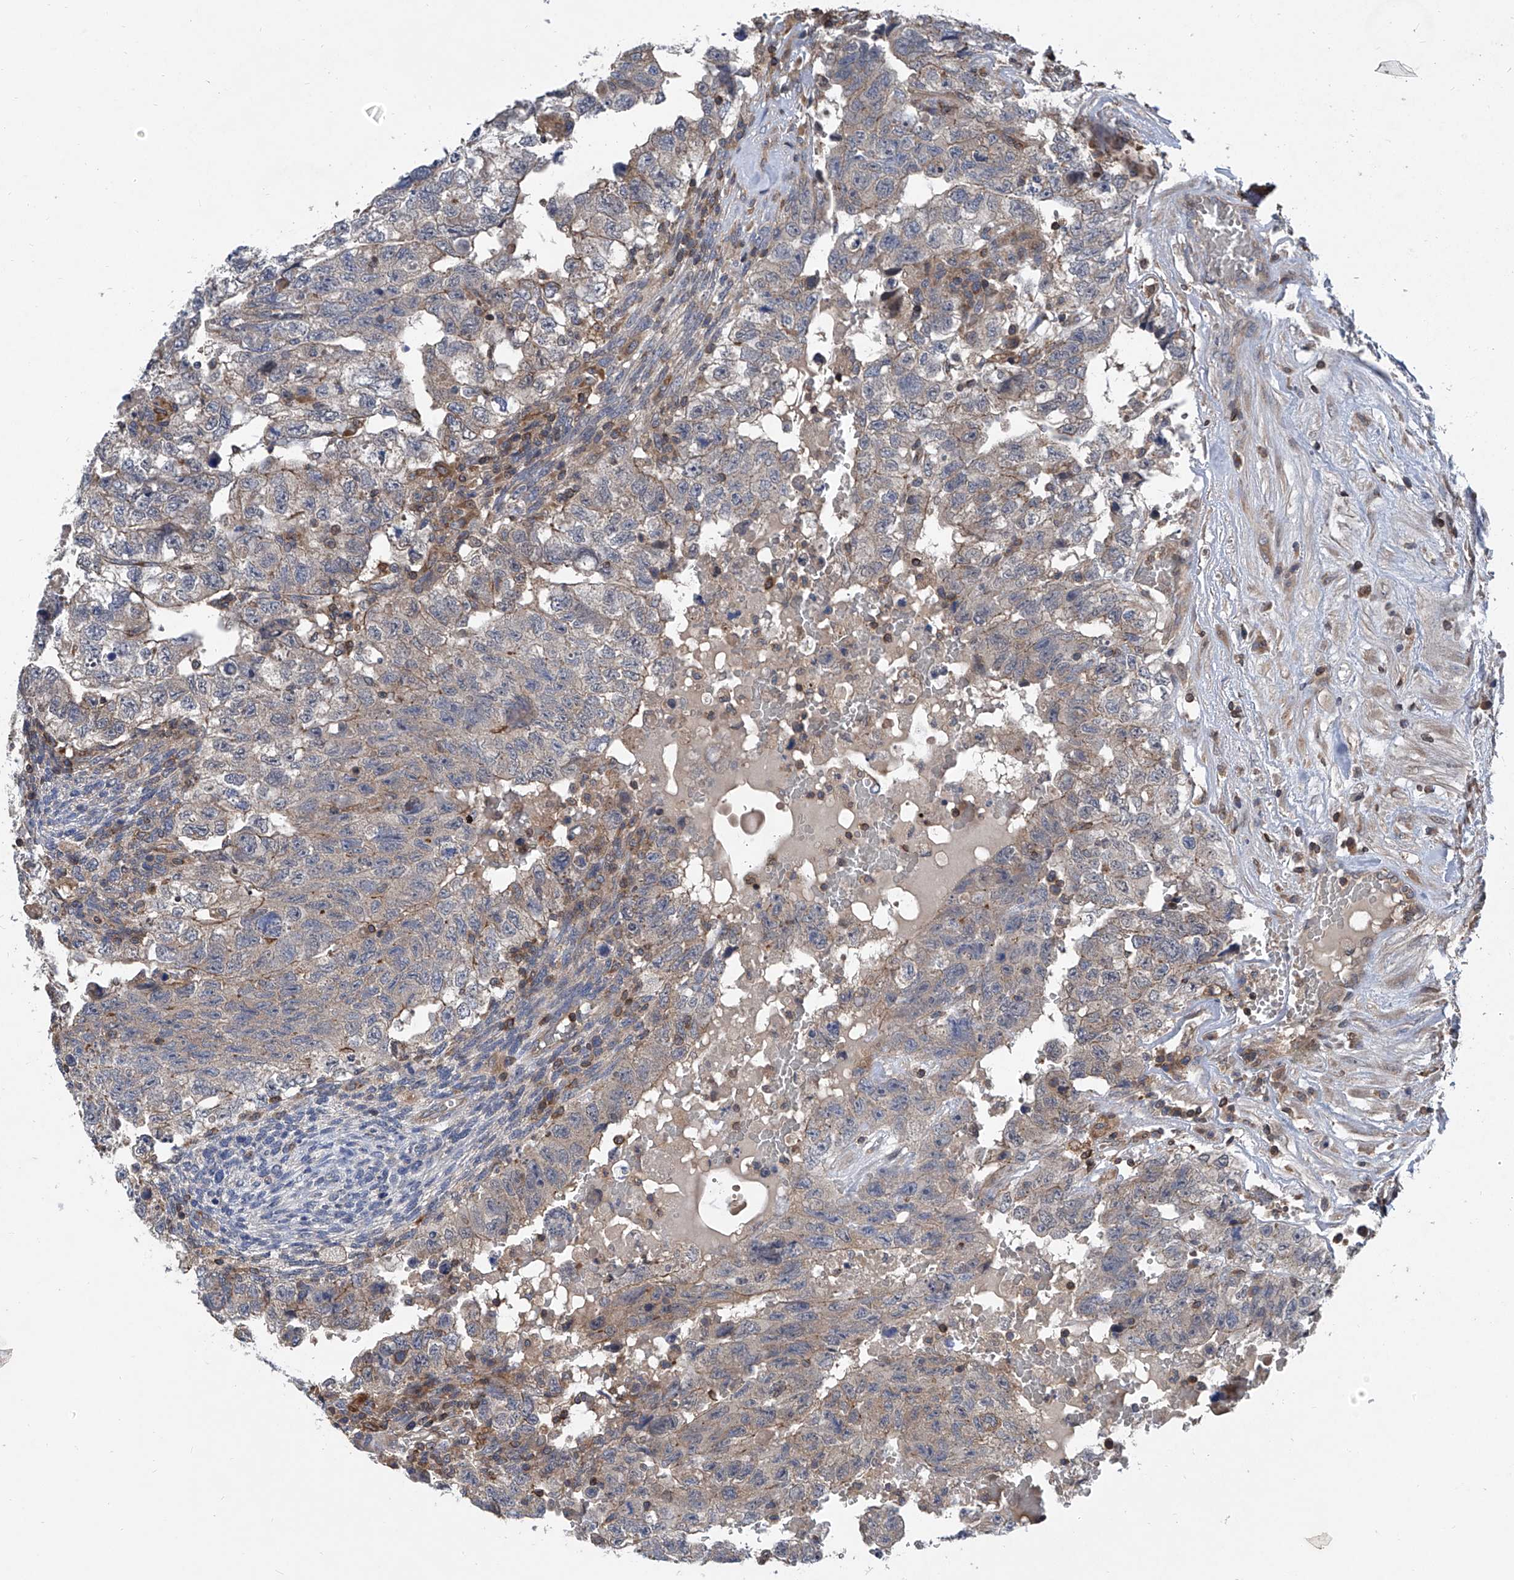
{"staining": {"intensity": "weak", "quantity": "<25%", "location": "cytoplasmic/membranous"}, "tissue": "testis cancer", "cell_type": "Tumor cells", "image_type": "cancer", "snomed": [{"axis": "morphology", "description": "Carcinoma, Embryonal, NOS"}, {"axis": "topography", "description": "Testis"}], "caption": "This is a image of immunohistochemistry (IHC) staining of testis cancer (embryonal carcinoma), which shows no positivity in tumor cells.", "gene": "TRIM38", "patient": {"sex": "male", "age": 36}}